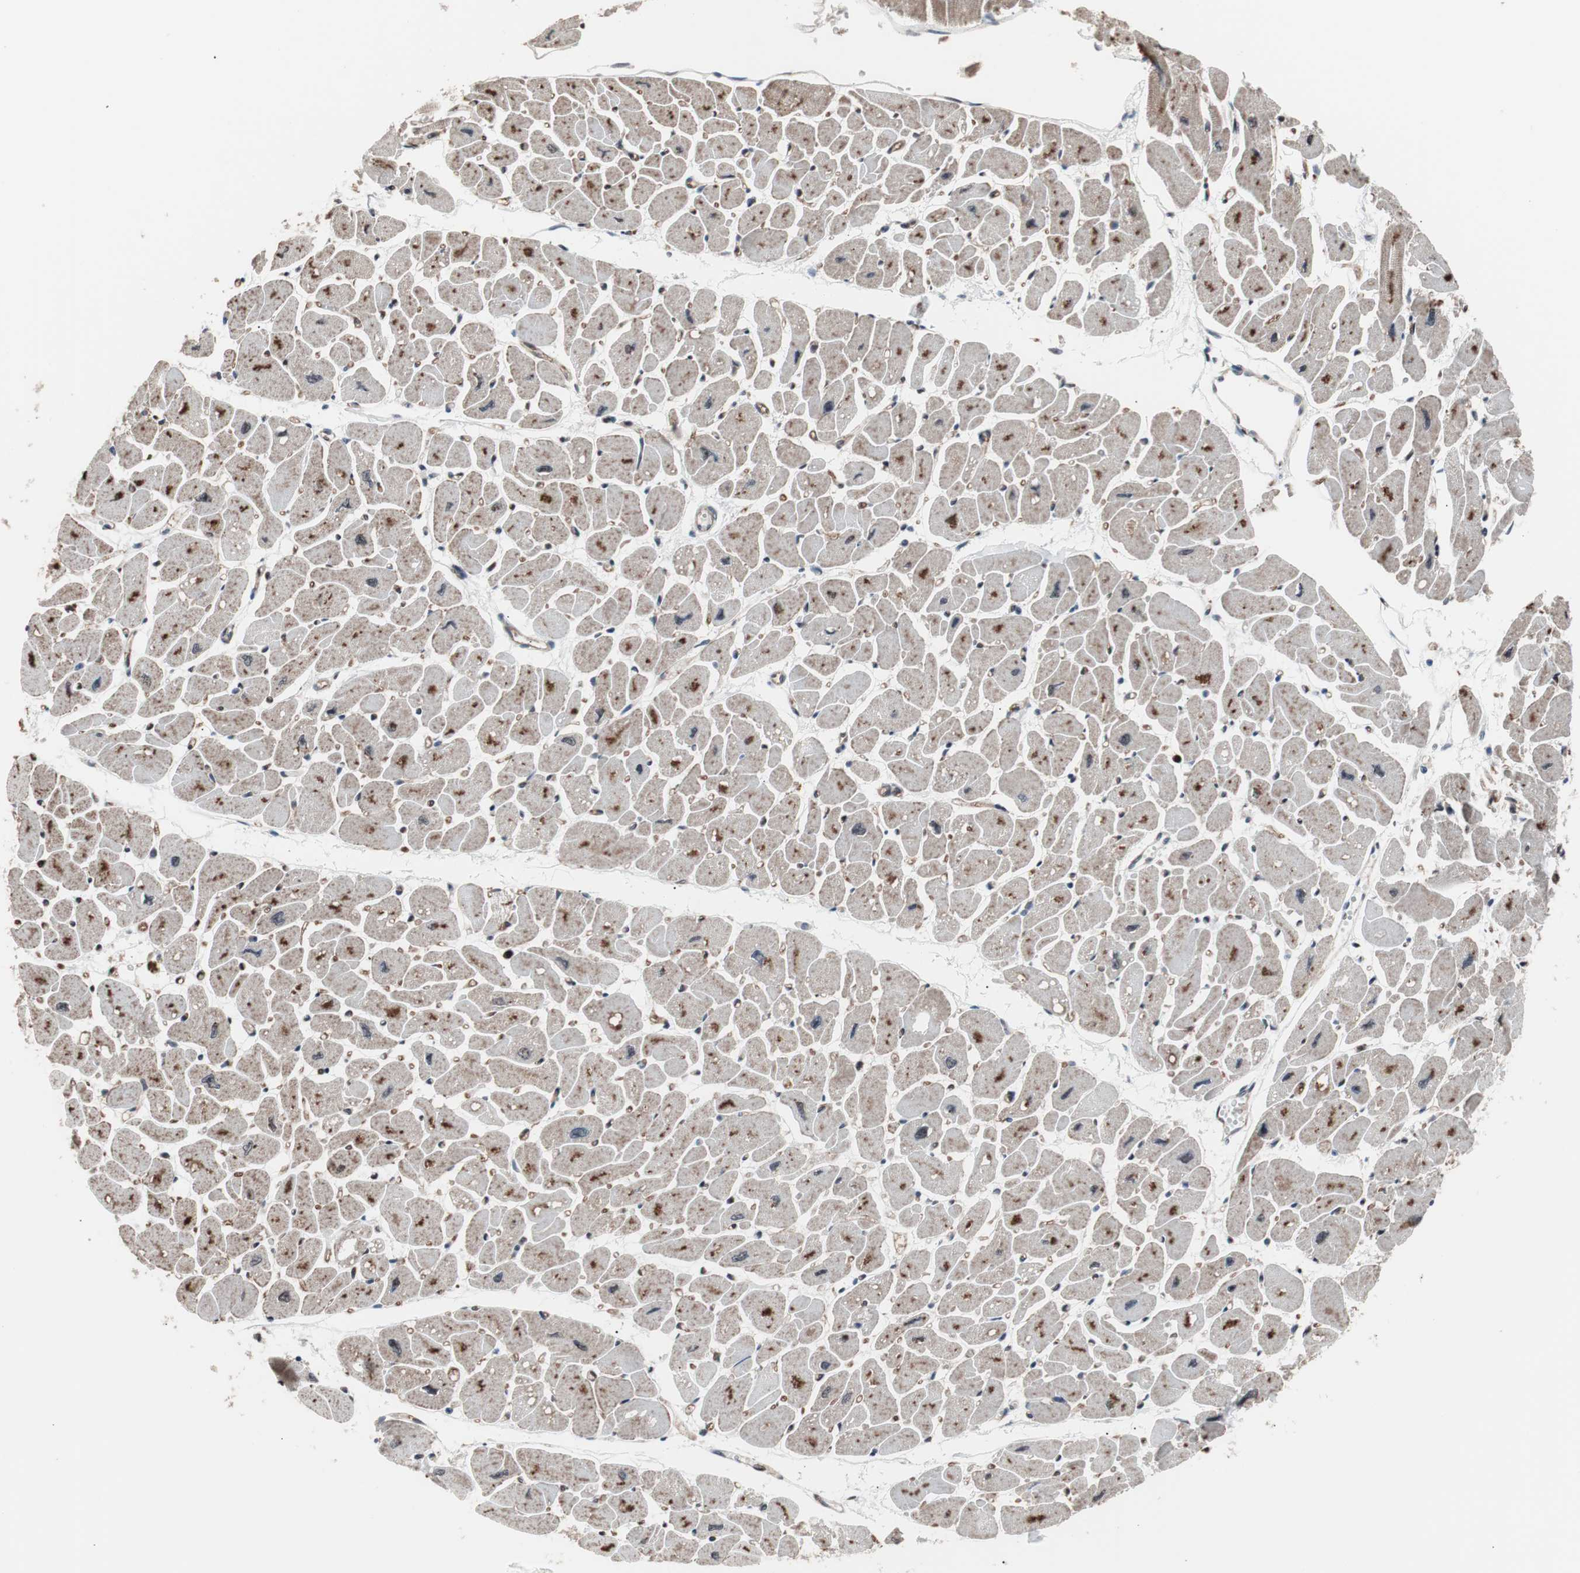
{"staining": {"intensity": "moderate", "quantity": ">75%", "location": "cytoplasmic/membranous,nuclear"}, "tissue": "heart muscle", "cell_type": "Cardiomyocytes", "image_type": "normal", "snomed": [{"axis": "morphology", "description": "Normal tissue, NOS"}, {"axis": "topography", "description": "Heart"}], "caption": "This photomicrograph demonstrates immunohistochemistry staining of benign heart muscle, with medium moderate cytoplasmic/membranous,nuclear expression in approximately >75% of cardiomyocytes.", "gene": "POGZ", "patient": {"sex": "female", "age": 54}}